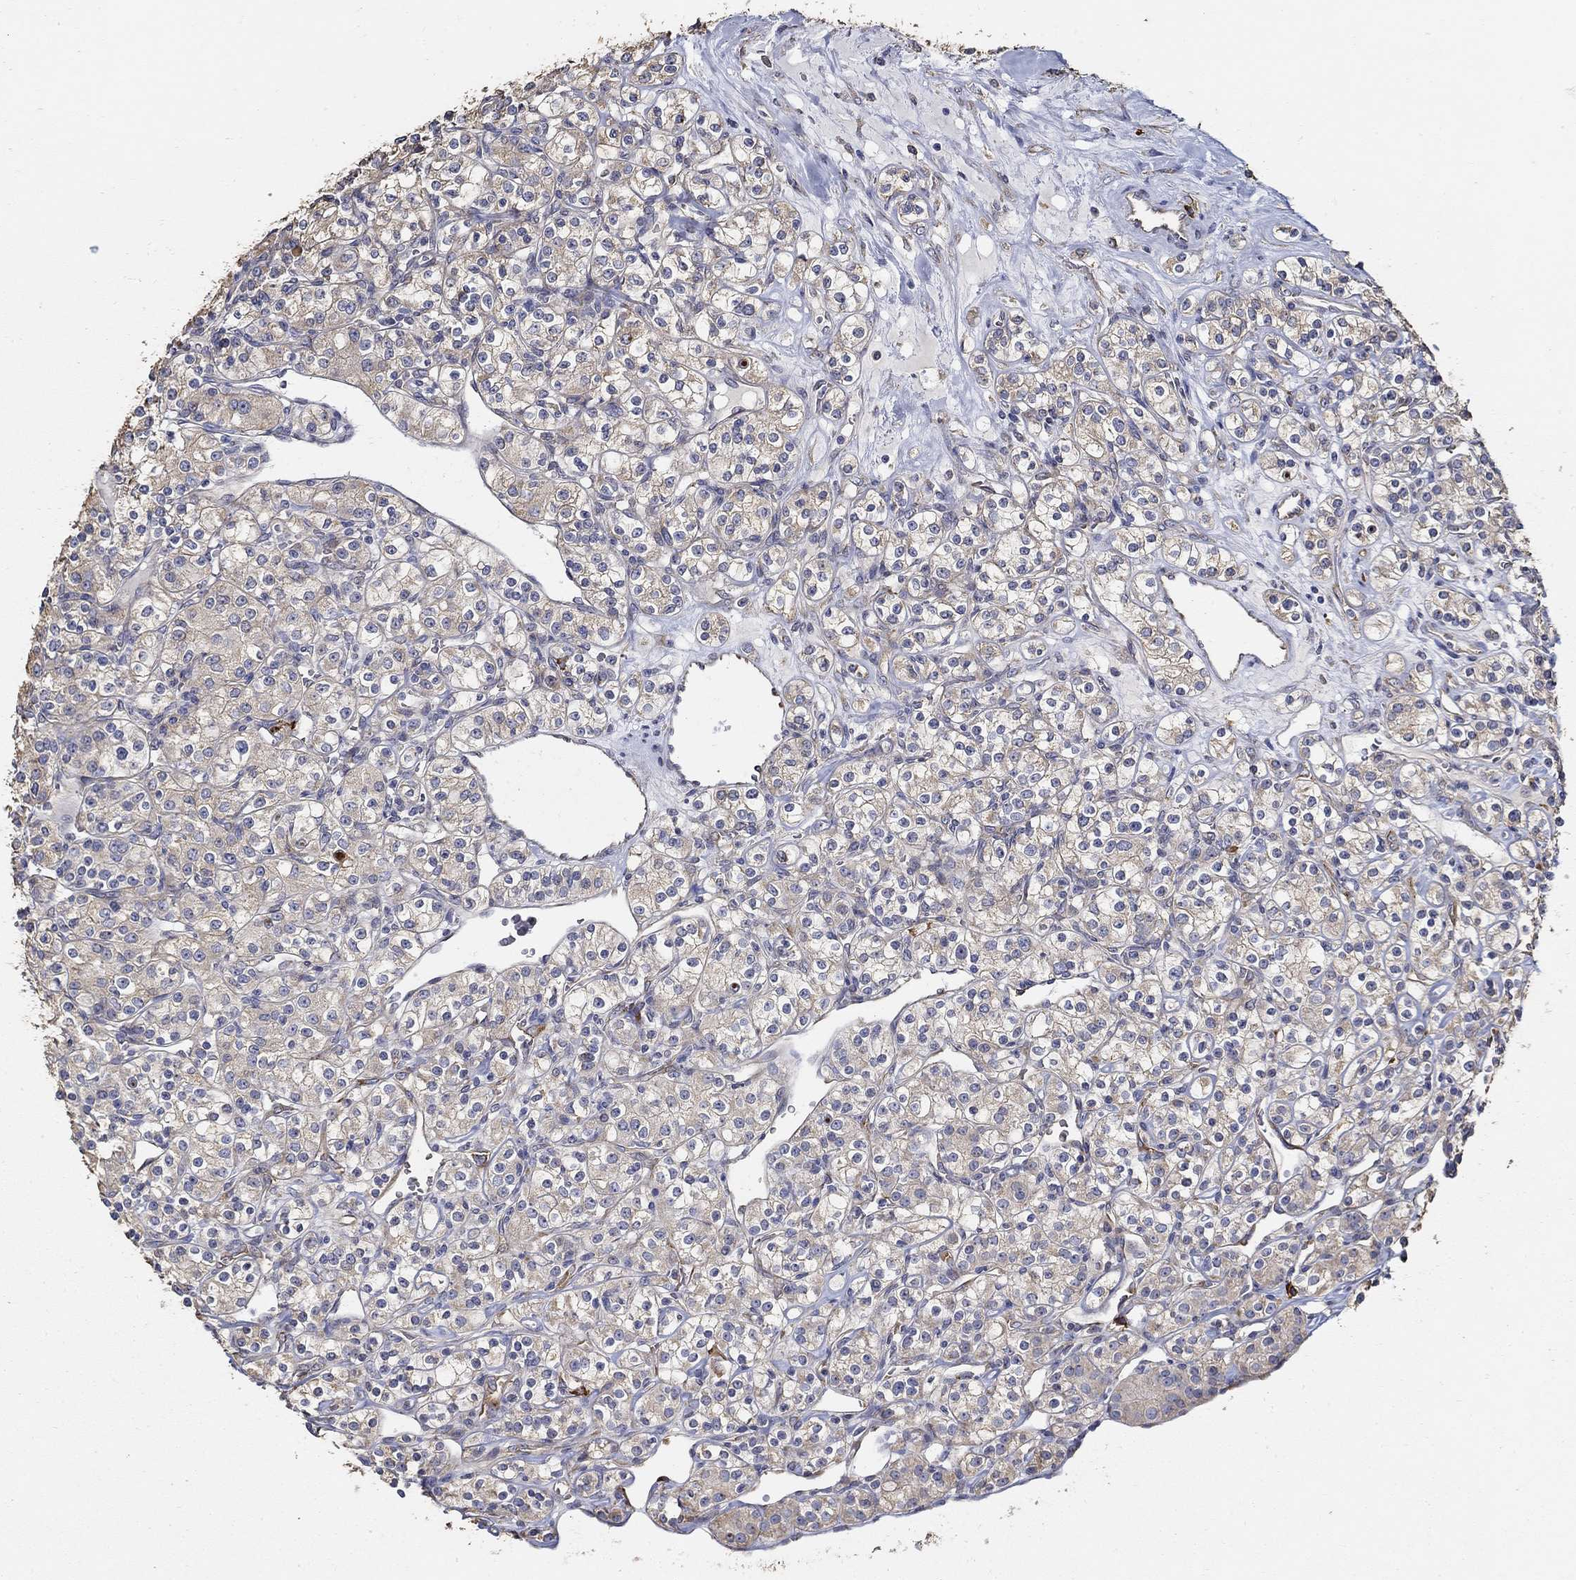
{"staining": {"intensity": "moderate", "quantity": "25%-75%", "location": "cytoplasmic/membranous"}, "tissue": "renal cancer", "cell_type": "Tumor cells", "image_type": "cancer", "snomed": [{"axis": "morphology", "description": "Adenocarcinoma, NOS"}, {"axis": "topography", "description": "Kidney"}], "caption": "High-magnification brightfield microscopy of renal cancer stained with DAB (3,3'-diaminobenzidine) (brown) and counterstained with hematoxylin (blue). tumor cells exhibit moderate cytoplasmic/membranous staining is present in approximately25%-75% of cells. Using DAB (brown) and hematoxylin (blue) stains, captured at high magnification using brightfield microscopy.", "gene": "EMILIN3", "patient": {"sex": "male", "age": 77}}